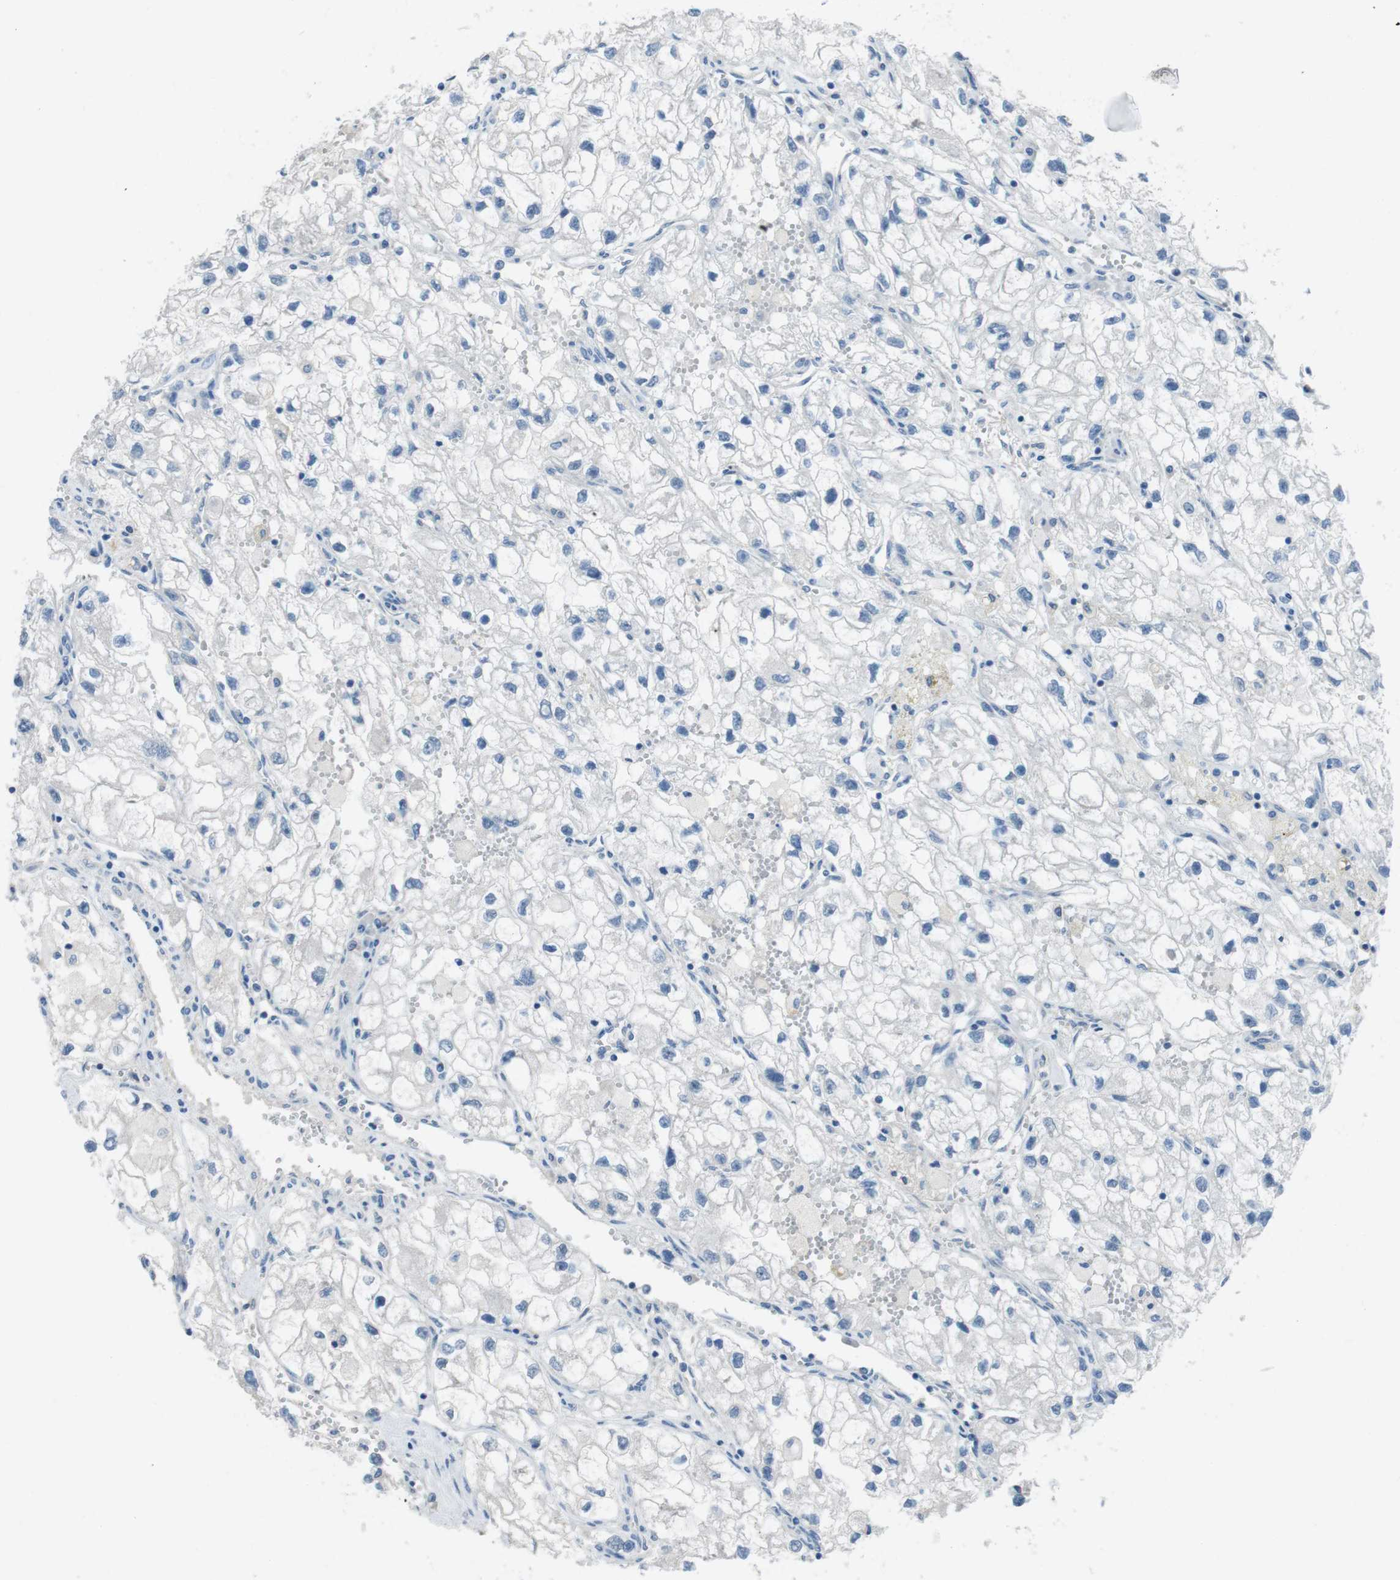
{"staining": {"intensity": "negative", "quantity": "none", "location": "none"}, "tissue": "renal cancer", "cell_type": "Tumor cells", "image_type": "cancer", "snomed": [{"axis": "morphology", "description": "Adenocarcinoma, NOS"}, {"axis": "topography", "description": "Kidney"}], "caption": "Tumor cells are negative for protein expression in human renal cancer.", "gene": "CYP2C8", "patient": {"sex": "female", "age": 70}}